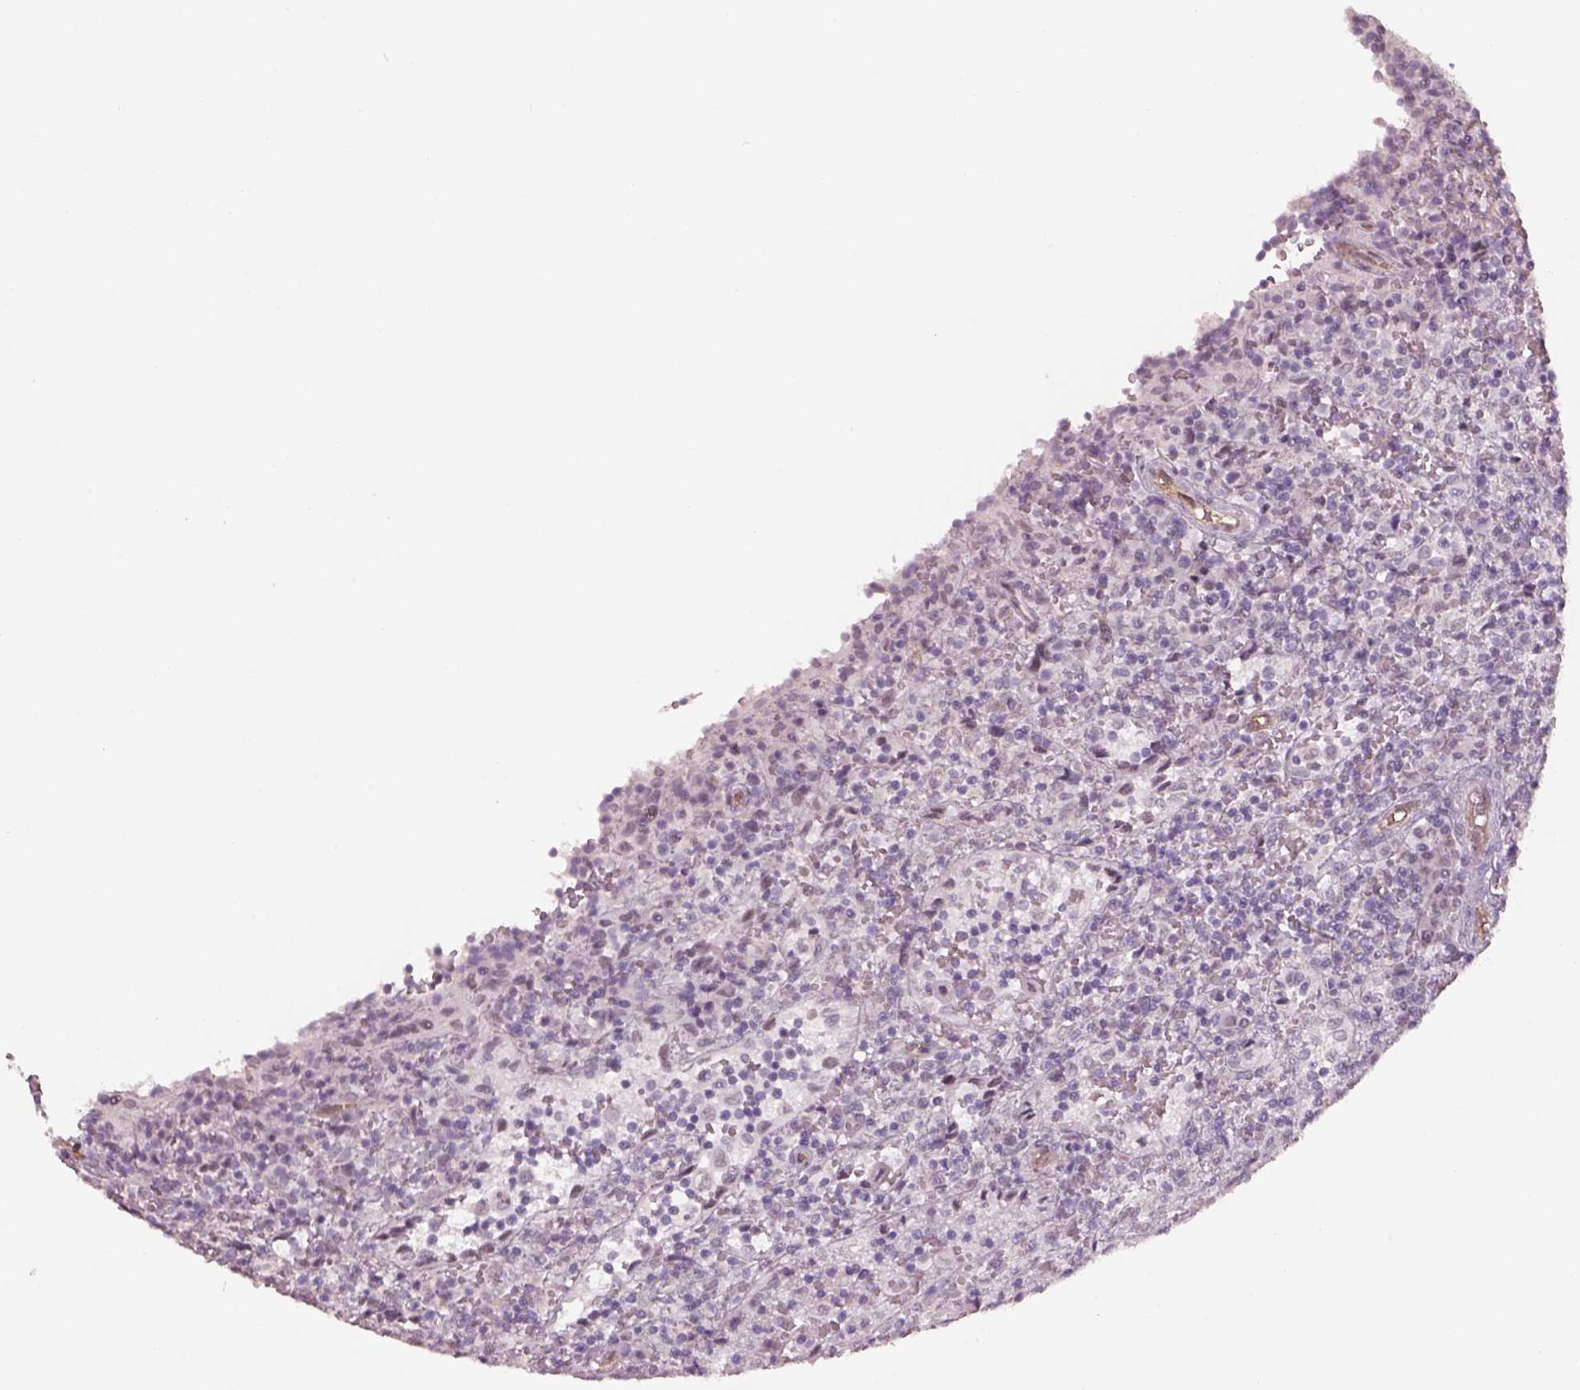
{"staining": {"intensity": "negative", "quantity": "none", "location": "none"}, "tissue": "lymphoma", "cell_type": "Tumor cells", "image_type": "cancer", "snomed": [{"axis": "morphology", "description": "Malignant lymphoma, non-Hodgkin's type, Low grade"}, {"axis": "topography", "description": "Spleen"}], "caption": "A high-resolution image shows immunohistochemistry staining of malignant lymphoma, non-Hodgkin's type (low-grade), which displays no significant positivity in tumor cells.", "gene": "NAT8", "patient": {"sex": "male", "age": 62}}